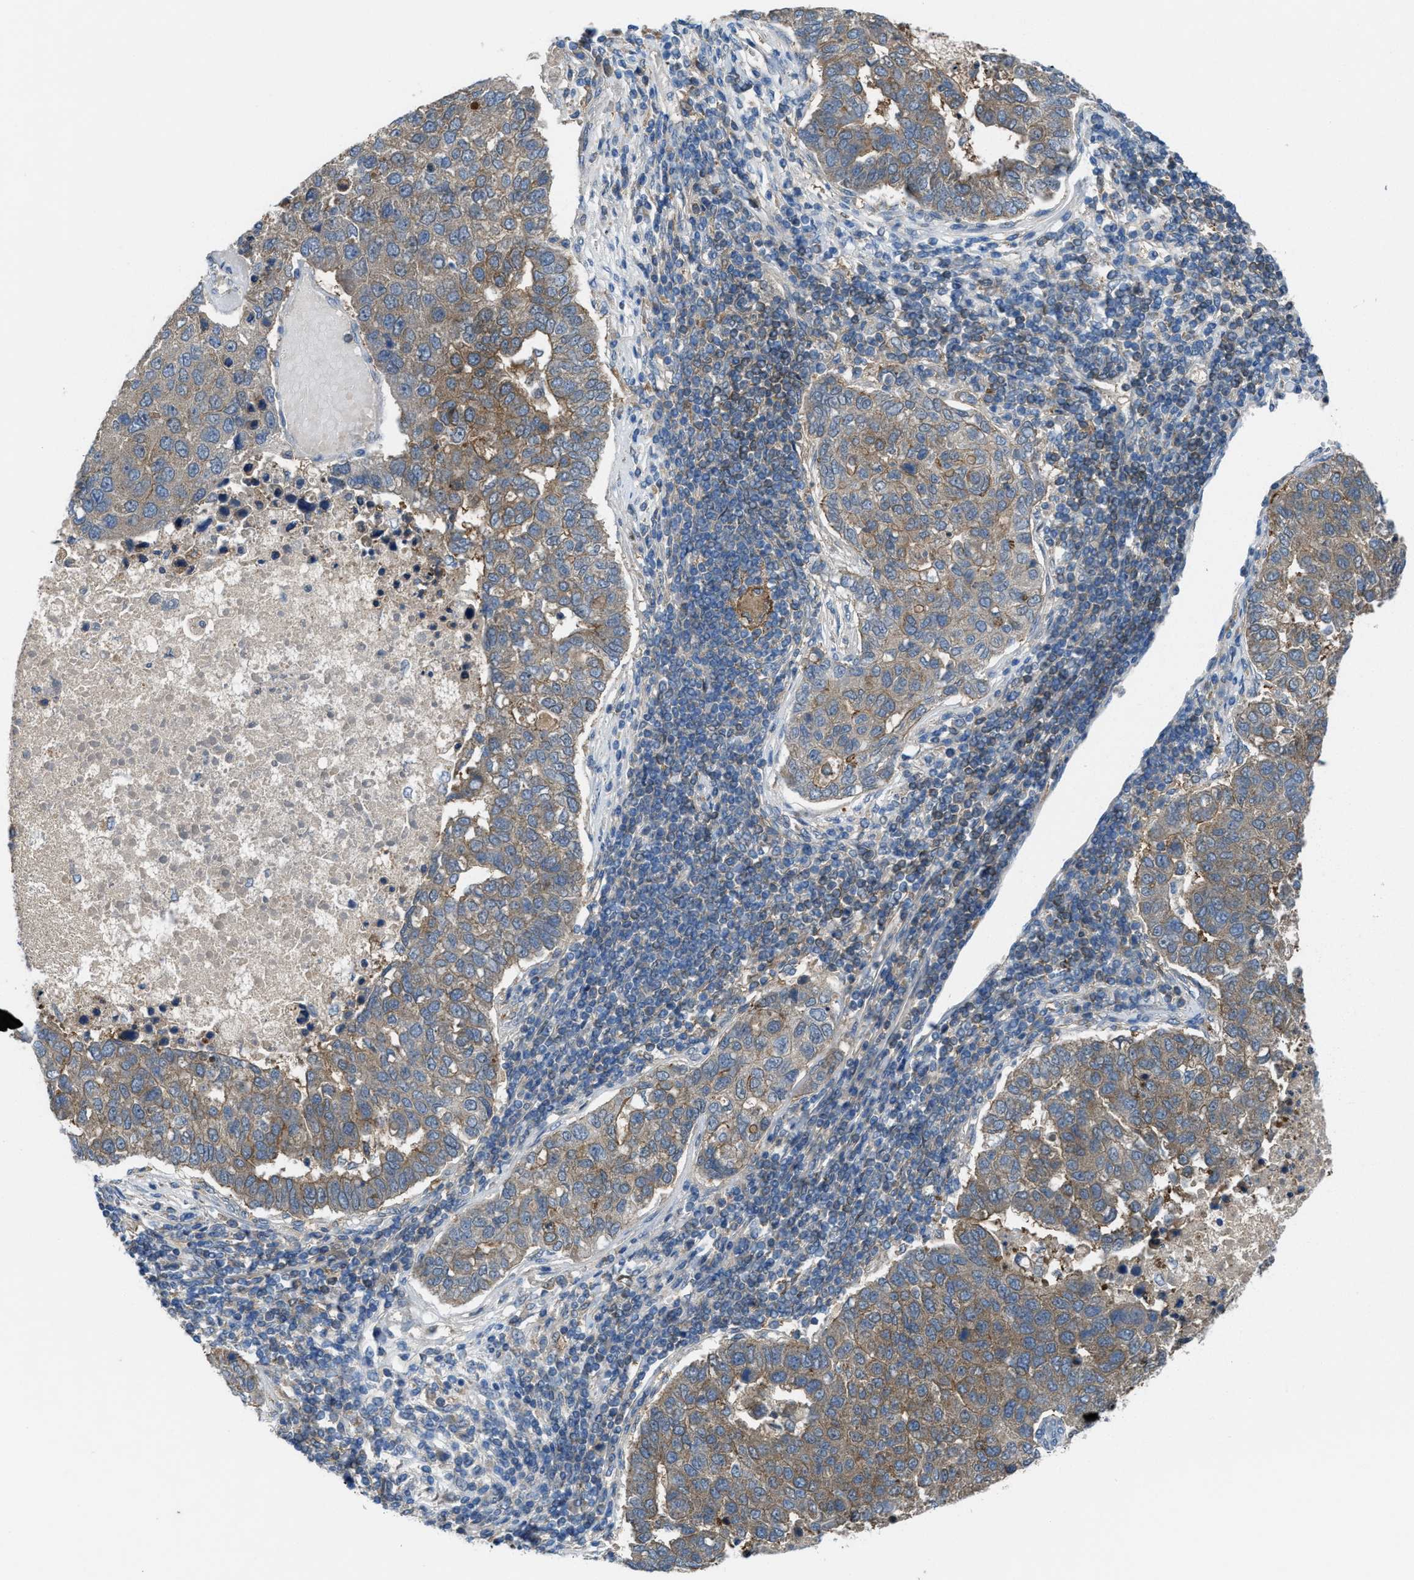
{"staining": {"intensity": "moderate", "quantity": ">75%", "location": "cytoplasmic/membranous"}, "tissue": "pancreatic cancer", "cell_type": "Tumor cells", "image_type": "cancer", "snomed": [{"axis": "morphology", "description": "Adenocarcinoma, NOS"}, {"axis": "topography", "description": "Pancreas"}], "caption": "Pancreatic cancer (adenocarcinoma) stained with immunohistochemistry reveals moderate cytoplasmic/membranous positivity in about >75% of tumor cells.", "gene": "BAZ2B", "patient": {"sex": "female", "age": 61}}